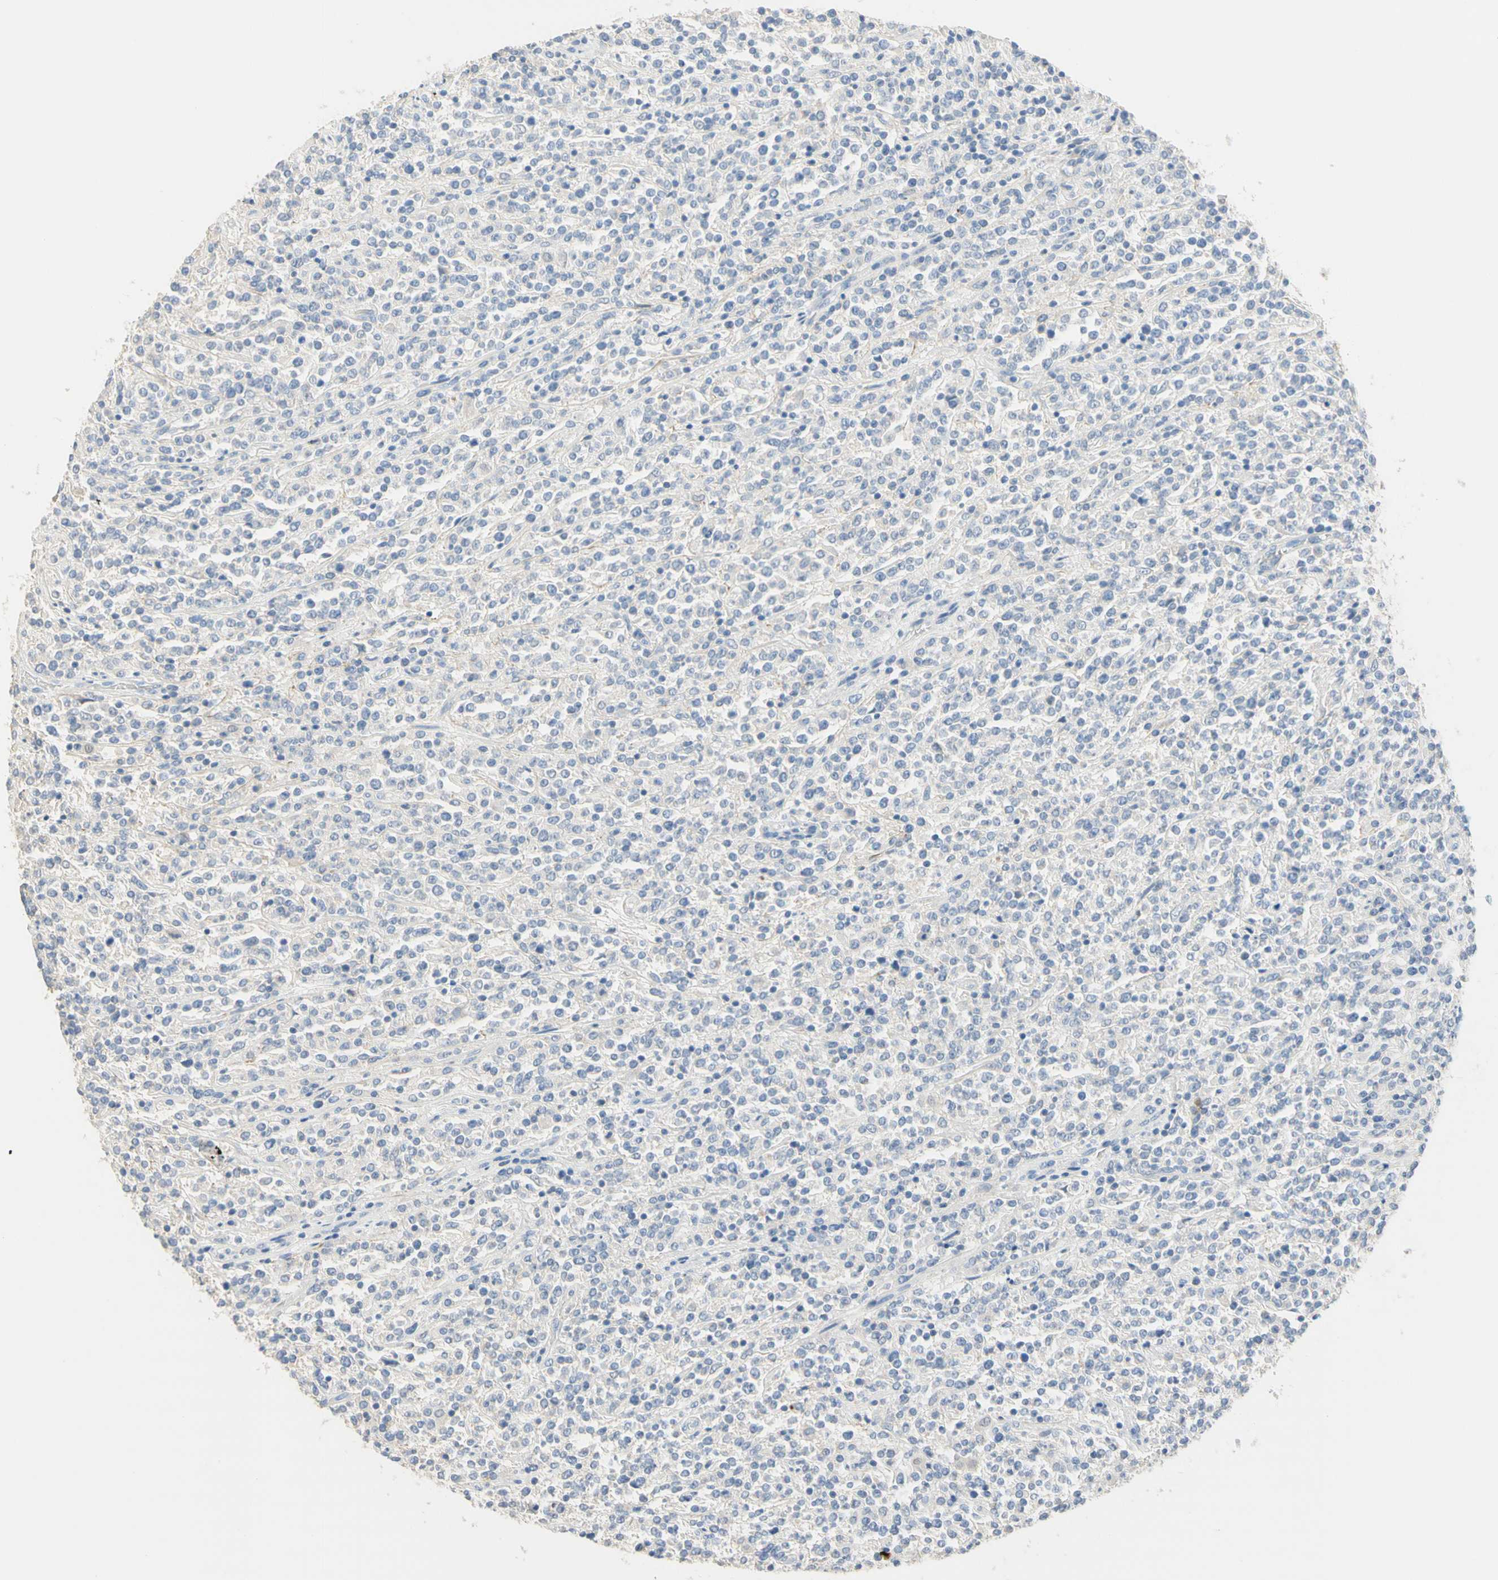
{"staining": {"intensity": "negative", "quantity": "none", "location": "none"}, "tissue": "lymphoma", "cell_type": "Tumor cells", "image_type": "cancer", "snomed": [{"axis": "morphology", "description": "Malignant lymphoma, non-Hodgkin's type, High grade"}, {"axis": "topography", "description": "Soft tissue"}], "caption": "An immunohistochemistry histopathology image of lymphoma is shown. There is no staining in tumor cells of lymphoma.", "gene": "NECTIN4", "patient": {"sex": "male", "age": 18}}